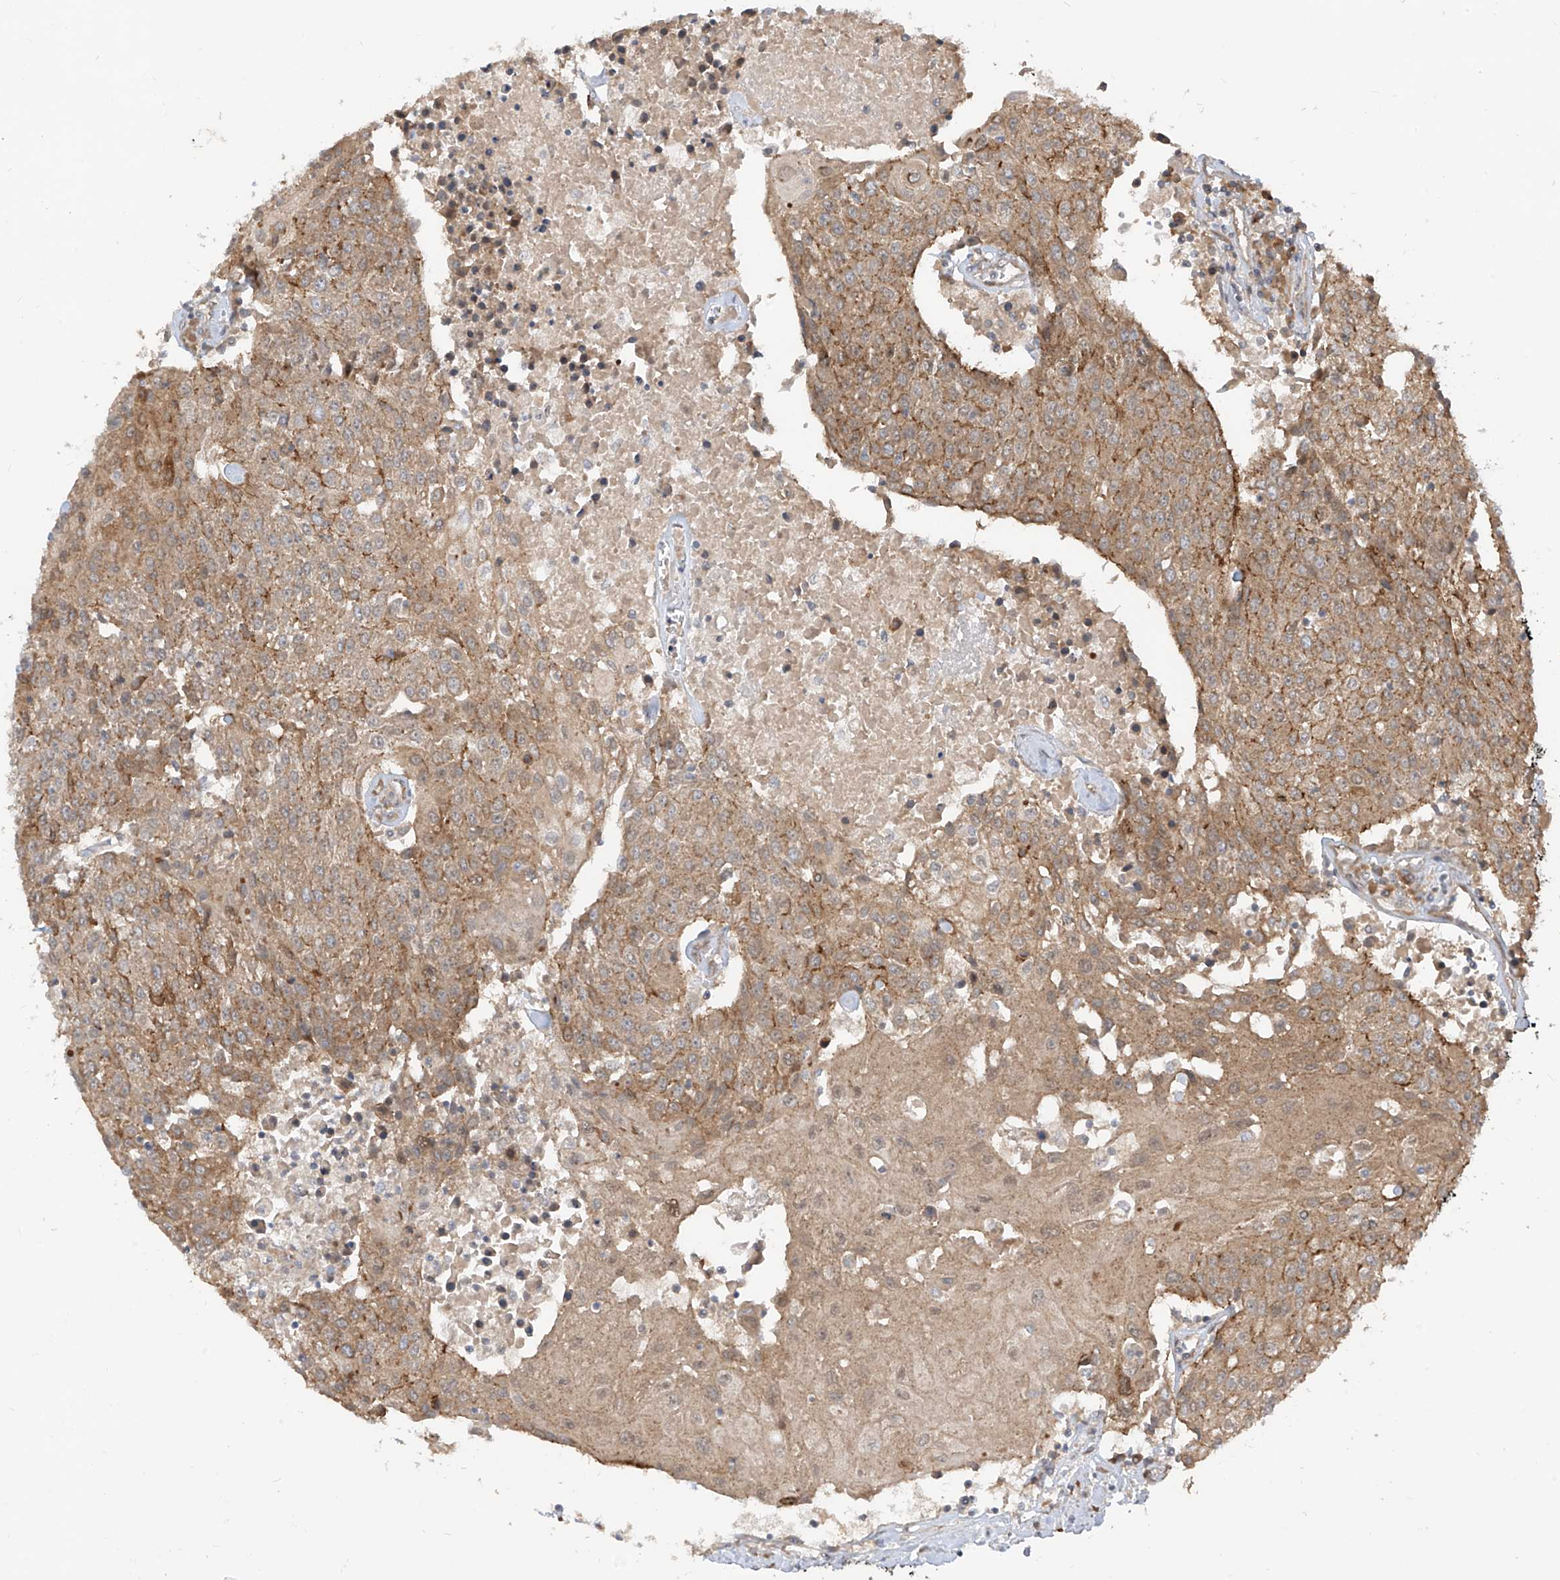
{"staining": {"intensity": "moderate", "quantity": ">75%", "location": "cytoplasmic/membranous"}, "tissue": "urothelial cancer", "cell_type": "Tumor cells", "image_type": "cancer", "snomed": [{"axis": "morphology", "description": "Urothelial carcinoma, High grade"}, {"axis": "topography", "description": "Urinary bladder"}], "caption": "The histopathology image demonstrates a brown stain indicating the presence of a protein in the cytoplasmic/membranous of tumor cells in high-grade urothelial carcinoma.", "gene": "MTUS2", "patient": {"sex": "female", "age": 85}}